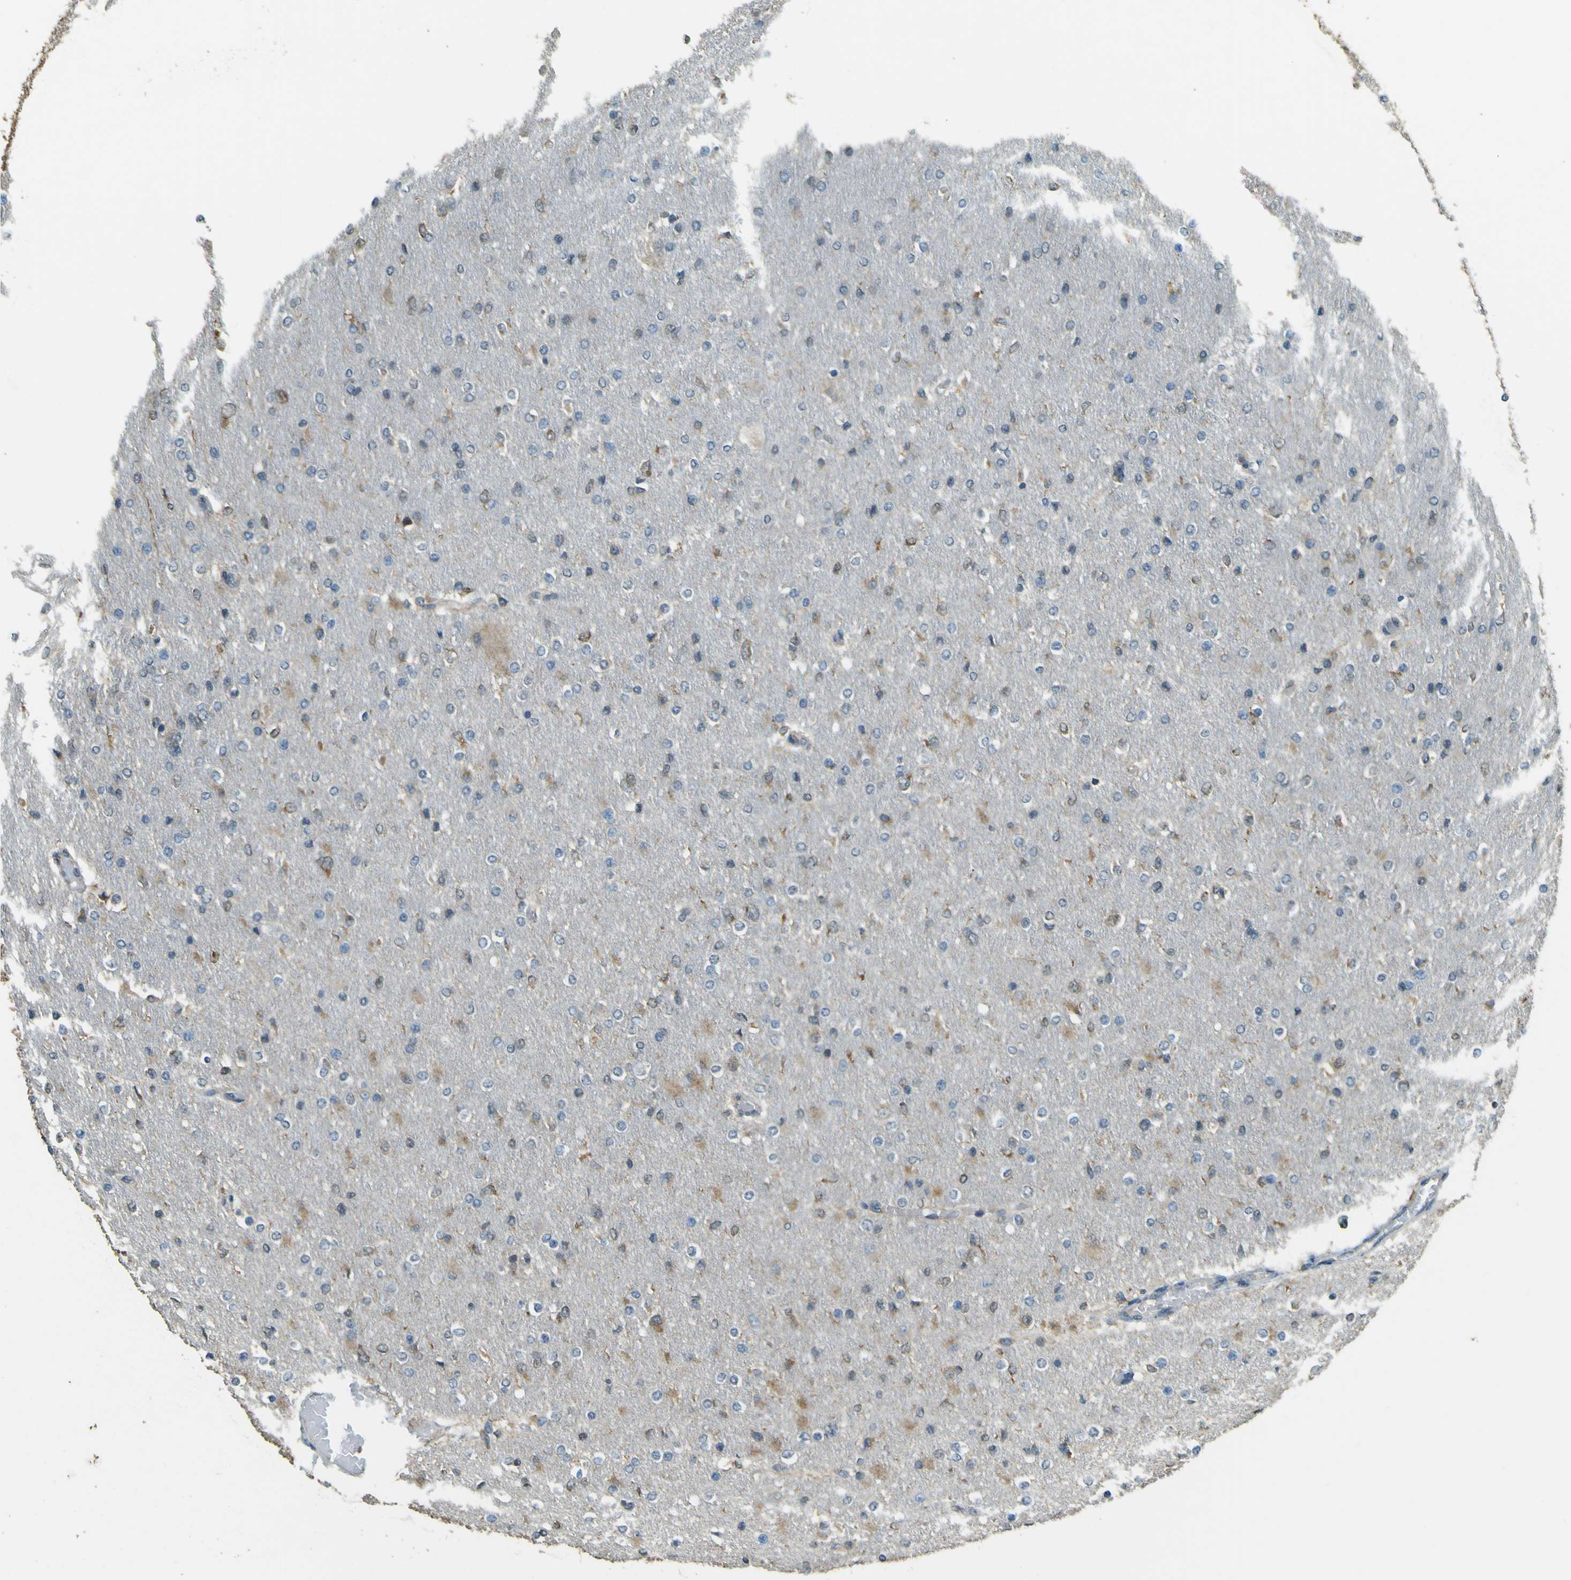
{"staining": {"intensity": "weak", "quantity": ">75%", "location": "cytoplasmic/membranous"}, "tissue": "glioma", "cell_type": "Tumor cells", "image_type": "cancer", "snomed": [{"axis": "morphology", "description": "Glioma, malignant, High grade"}, {"axis": "topography", "description": "Cerebral cortex"}], "caption": "Protein staining of glioma tissue demonstrates weak cytoplasmic/membranous expression in about >75% of tumor cells.", "gene": "GOLGA1", "patient": {"sex": "female", "age": 36}}